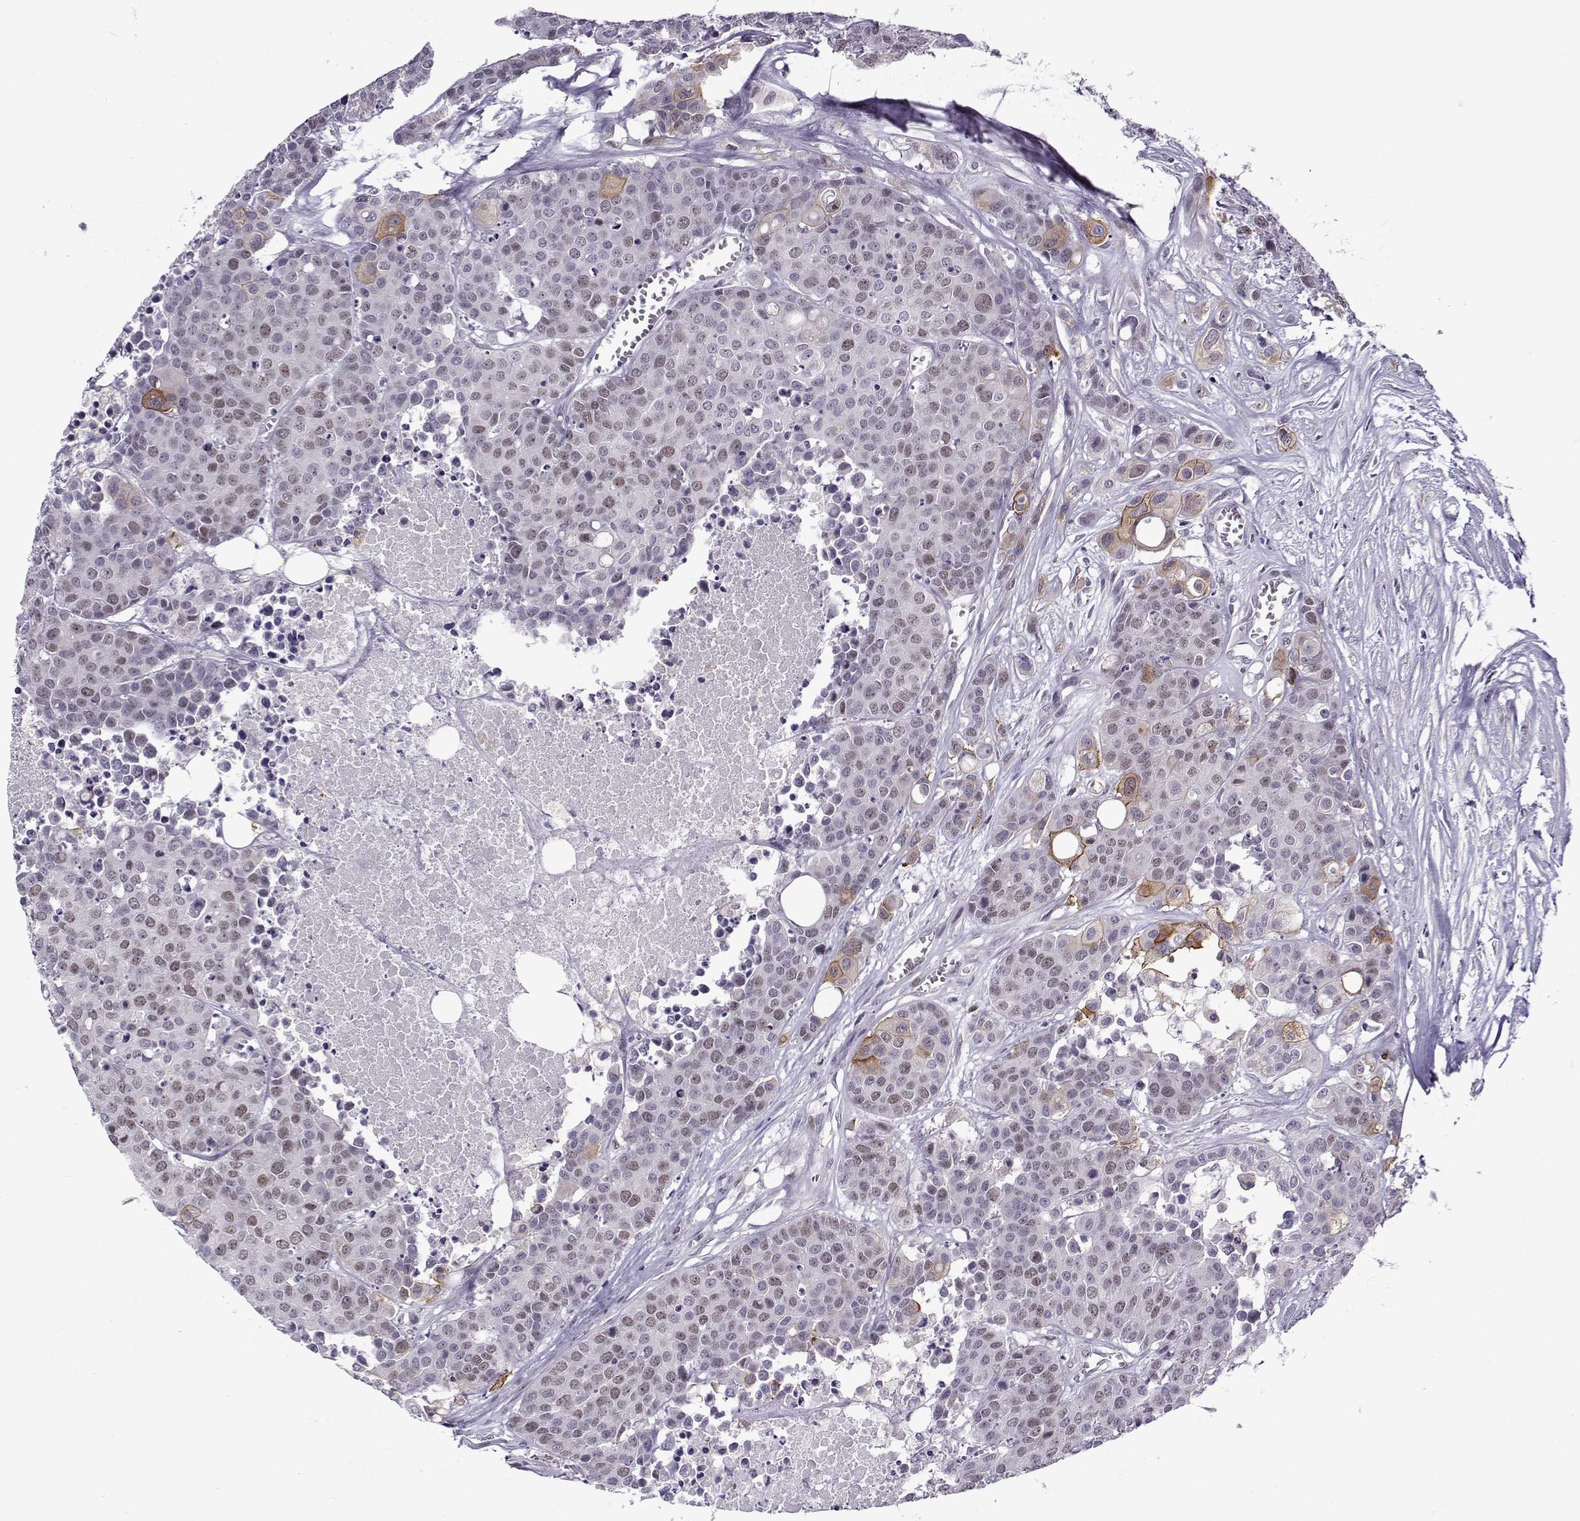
{"staining": {"intensity": "weak", "quantity": "<25%", "location": "cytoplasmic/membranous"}, "tissue": "carcinoid", "cell_type": "Tumor cells", "image_type": "cancer", "snomed": [{"axis": "morphology", "description": "Carcinoid, malignant, NOS"}, {"axis": "topography", "description": "Colon"}], "caption": "There is no significant positivity in tumor cells of carcinoid. Nuclei are stained in blue.", "gene": "BACH1", "patient": {"sex": "male", "age": 81}}